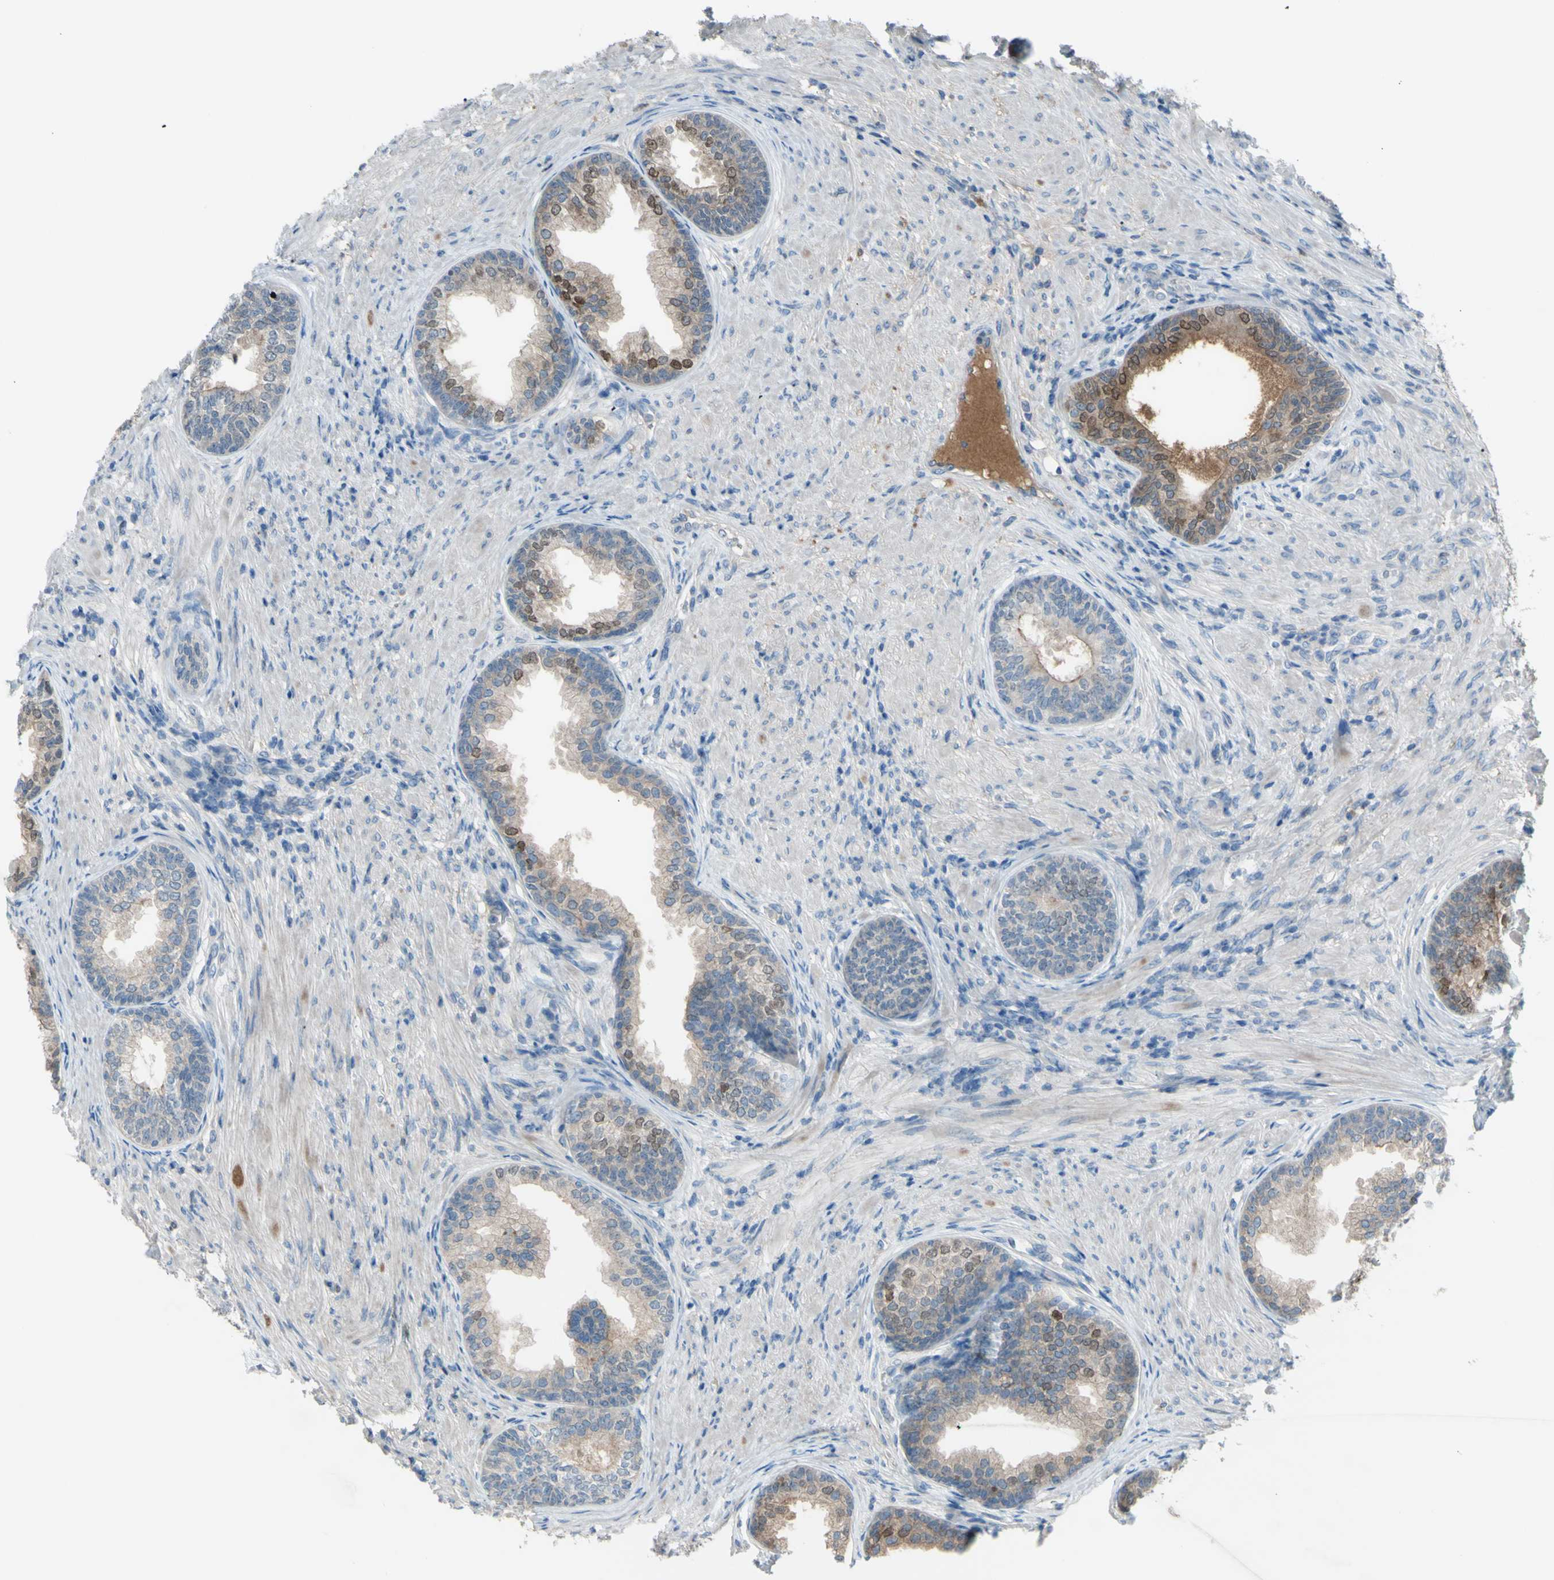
{"staining": {"intensity": "moderate", "quantity": "<25%", "location": "cytoplasmic/membranous,nuclear"}, "tissue": "prostate", "cell_type": "Glandular cells", "image_type": "normal", "snomed": [{"axis": "morphology", "description": "Normal tissue, NOS"}, {"axis": "topography", "description": "Prostate"}], "caption": "Unremarkable prostate displays moderate cytoplasmic/membranous,nuclear expression in approximately <25% of glandular cells The staining was performed using DAB (3,3'-diaminobenzidine) to visualize the protein expression in brown, while the nuclei were stained in blue with hematoxylin (Magnification: 20x)..", "gene": "ATRN", "patient": {"sex": "male", "age": 76}}